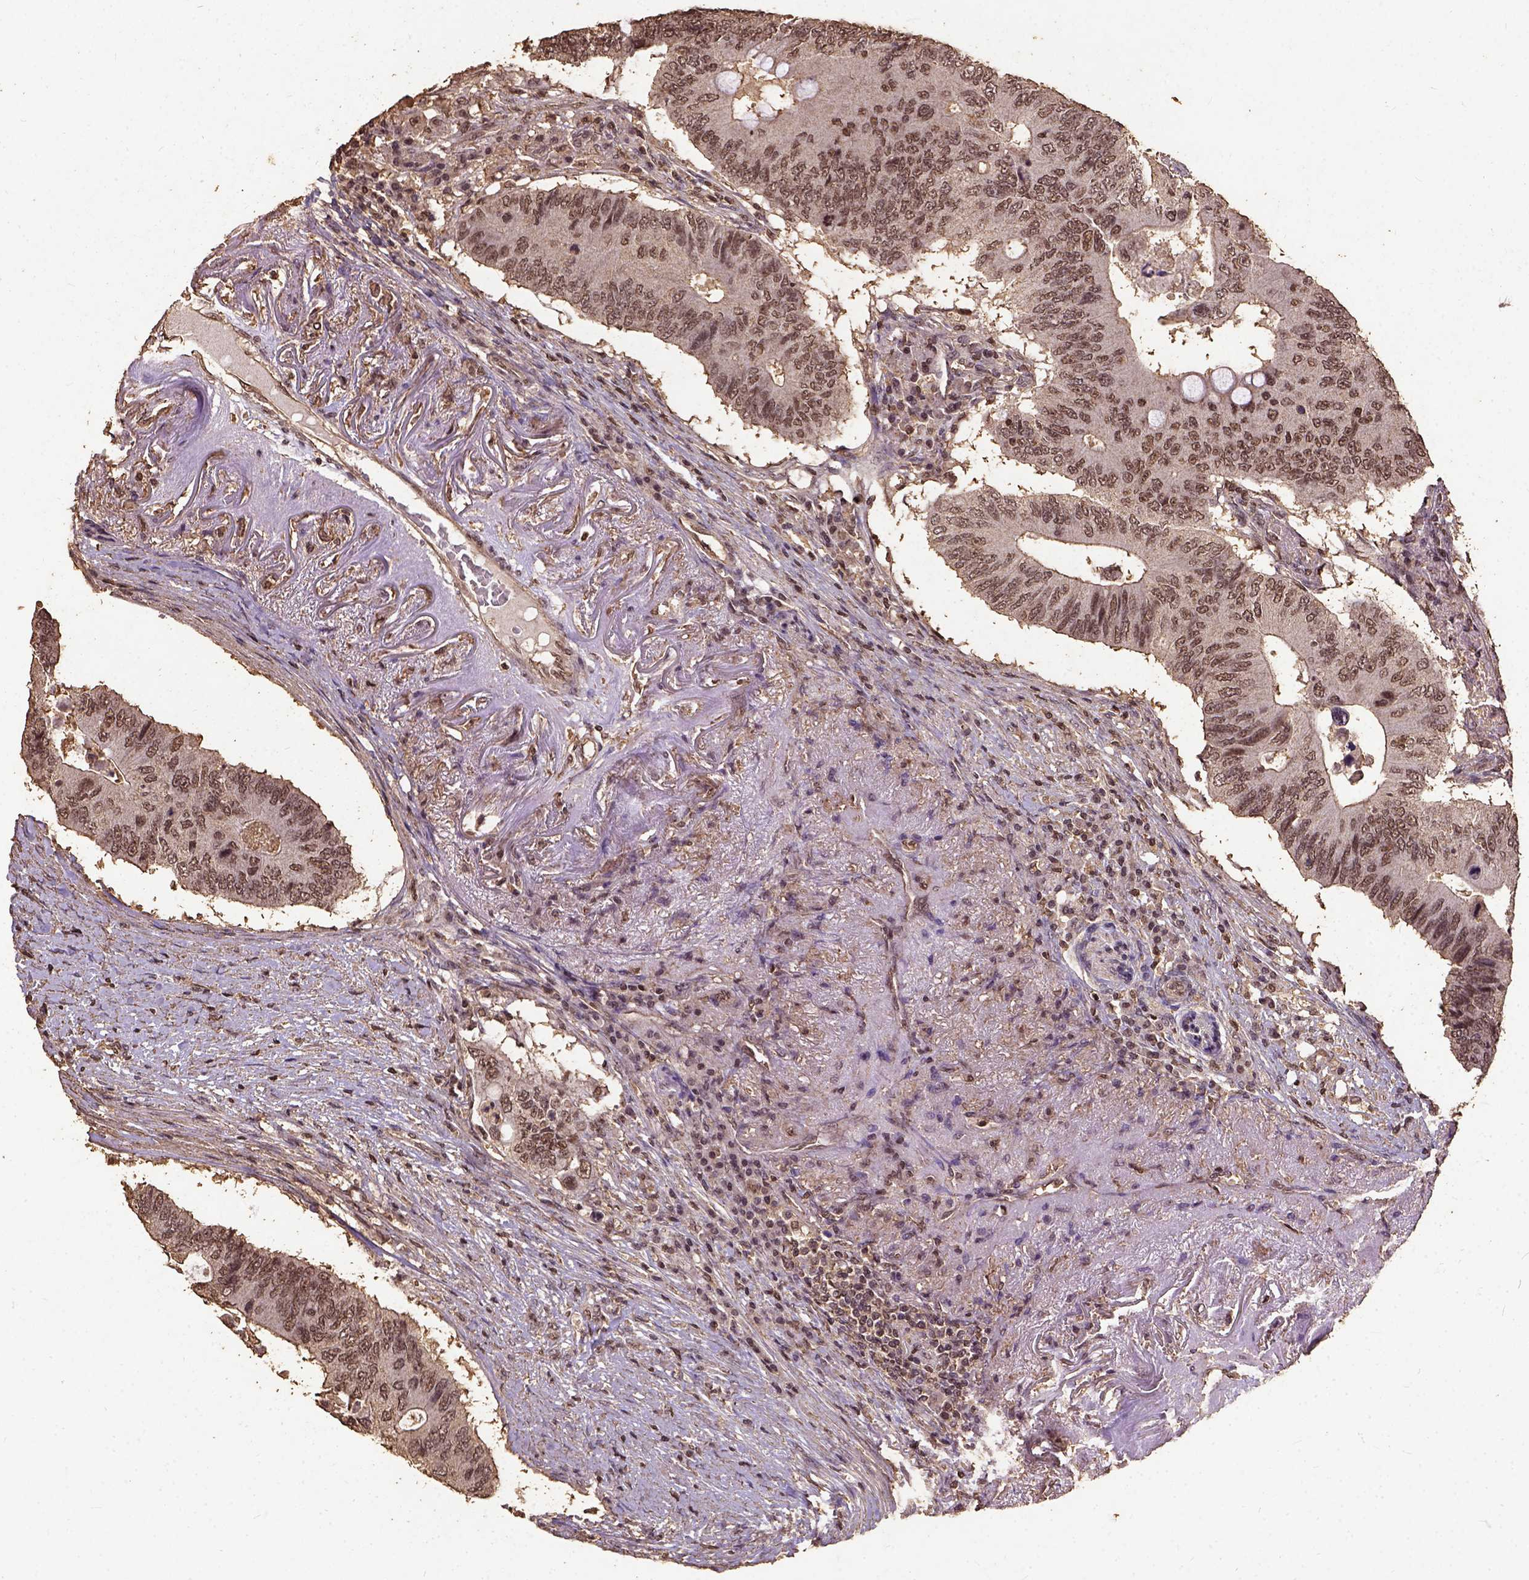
{"staining": {"intensity": "moderate", "quantity": ">75%", "location": "nuclear"}, "tissue": "colorectal cancer", "cell_type": "Tumor cells", "image_type": "cancer", "snomed": [{"axis": "morphology", "description": "Adenocarcinoma, NOS"}, {"axis": "topography", "description": "Colon"}], "caption": "This micrograph displays IHC staining of colorectal cancer (adenocarcinoma), with medium moderate nuclear positivity in approximately >75% of tumor cells.", "gene": "NACC1", "patient": {"sex": "male", "age": 71}}